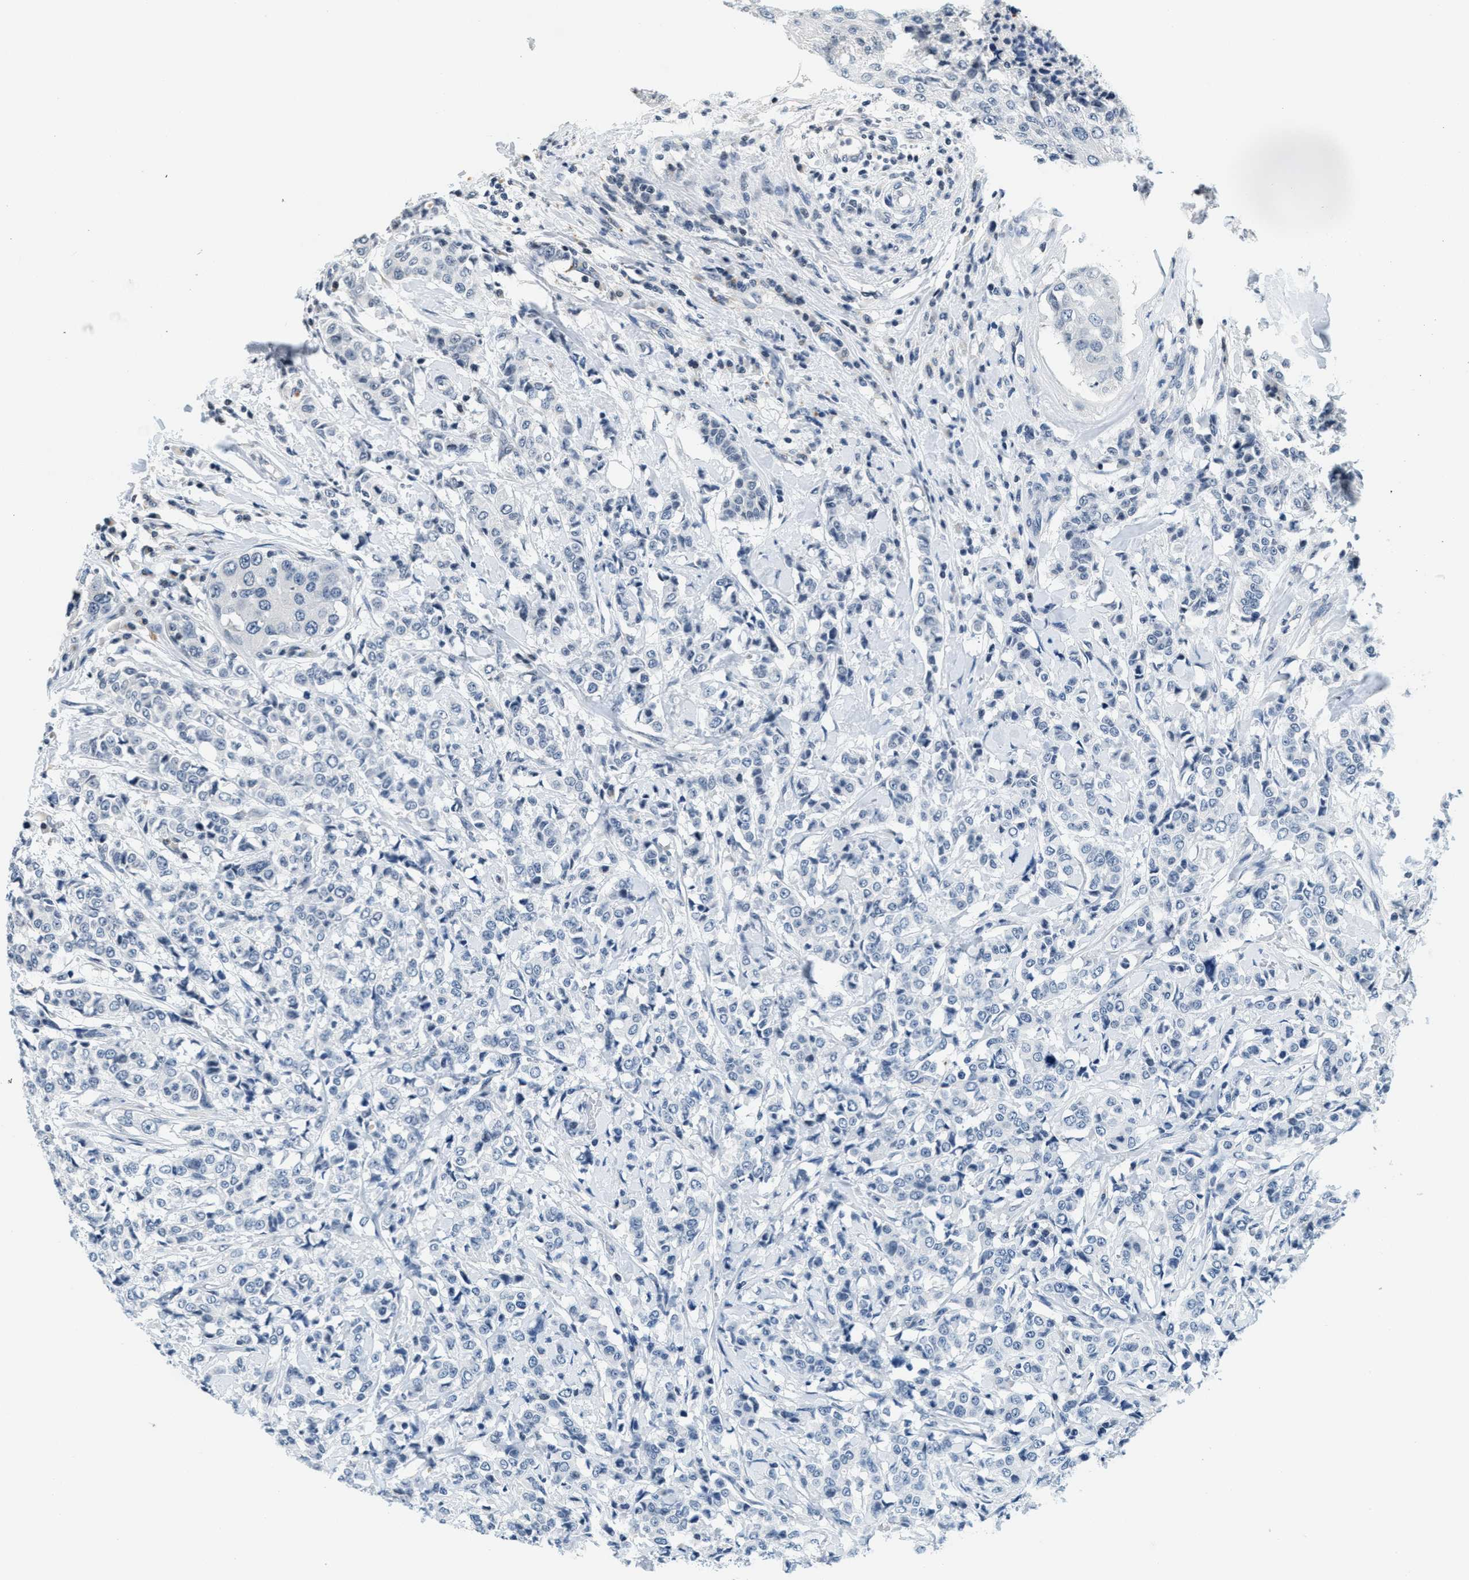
{"staining": {"intensity": "negative", "quantity": "none", "location": "none"}, "tissue": "breast cancer", "cell_type": "Tumor cells", "image_type": "cancer", "snomed": [{"axis": "morphology", "description": "Duct carcinoma"}, {"axis": "topography", "description": "Breast"}], "caption": "High magnification brightfield microscopy of invasive ductal carcinoma (breast) stained with DAB (brown) and counterstained with hematoxylin (blue): tumor cells show no significant staining.", "gene": "CA4", "patient": {"sex": "female", "age": 27}}